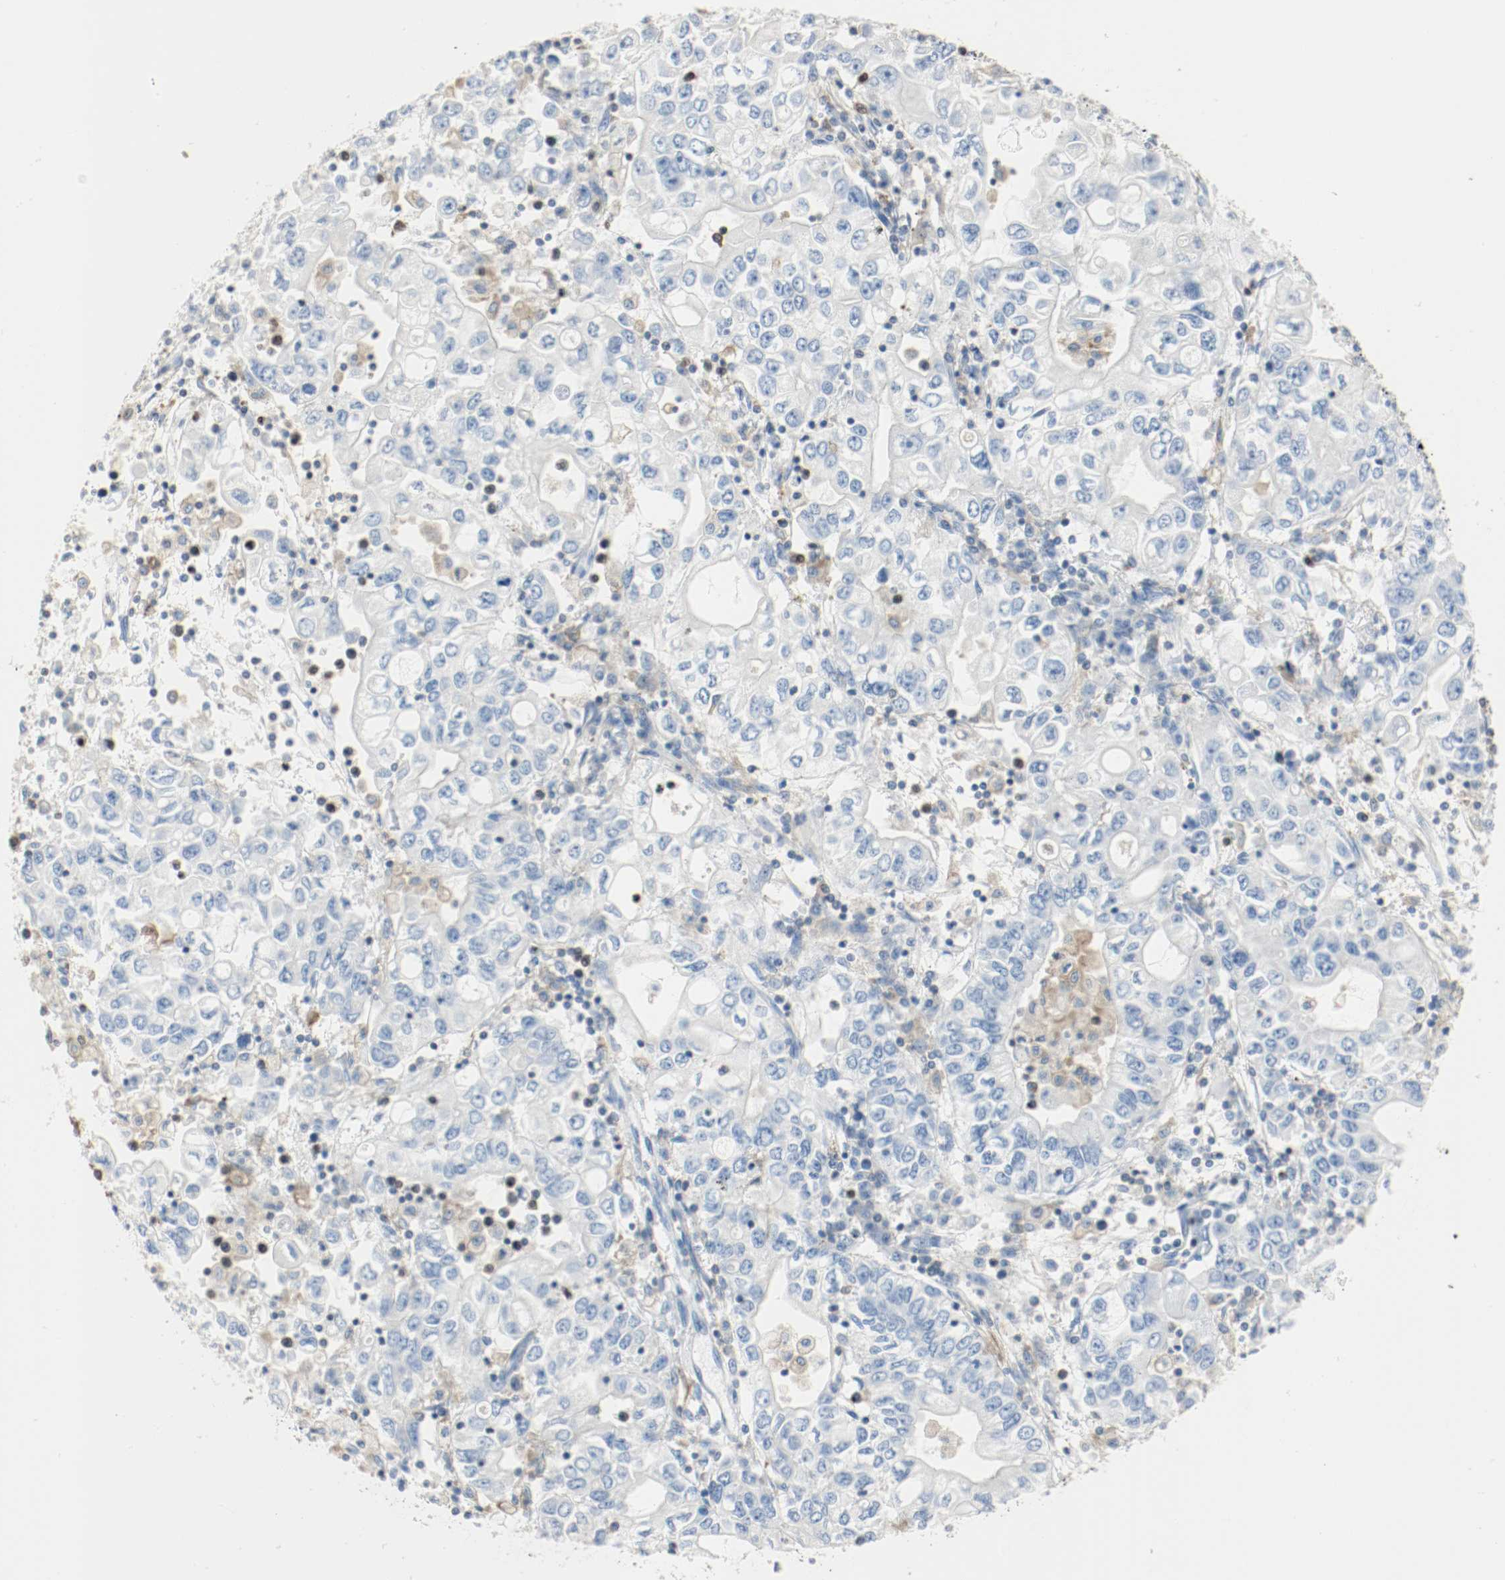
{"staining": {"intensity": "negative", "quantity": "none", "location": "none"}, "tissue": "stomach cancer", "cell_type": "Tumor cells", "image_type": "cancer", "snomed": [{"axis": "morphology", "description": "Adenocarcinoma, NOS"}, {"axis": "topography", "description": "Stomach, lower"}], "caption": "Human stomach cancer stained for a protein using immunohistochemistry displays no staining in tumor cells.", "gene": "ARPC1B", "patient": {"sex": "female", "age": 72}}